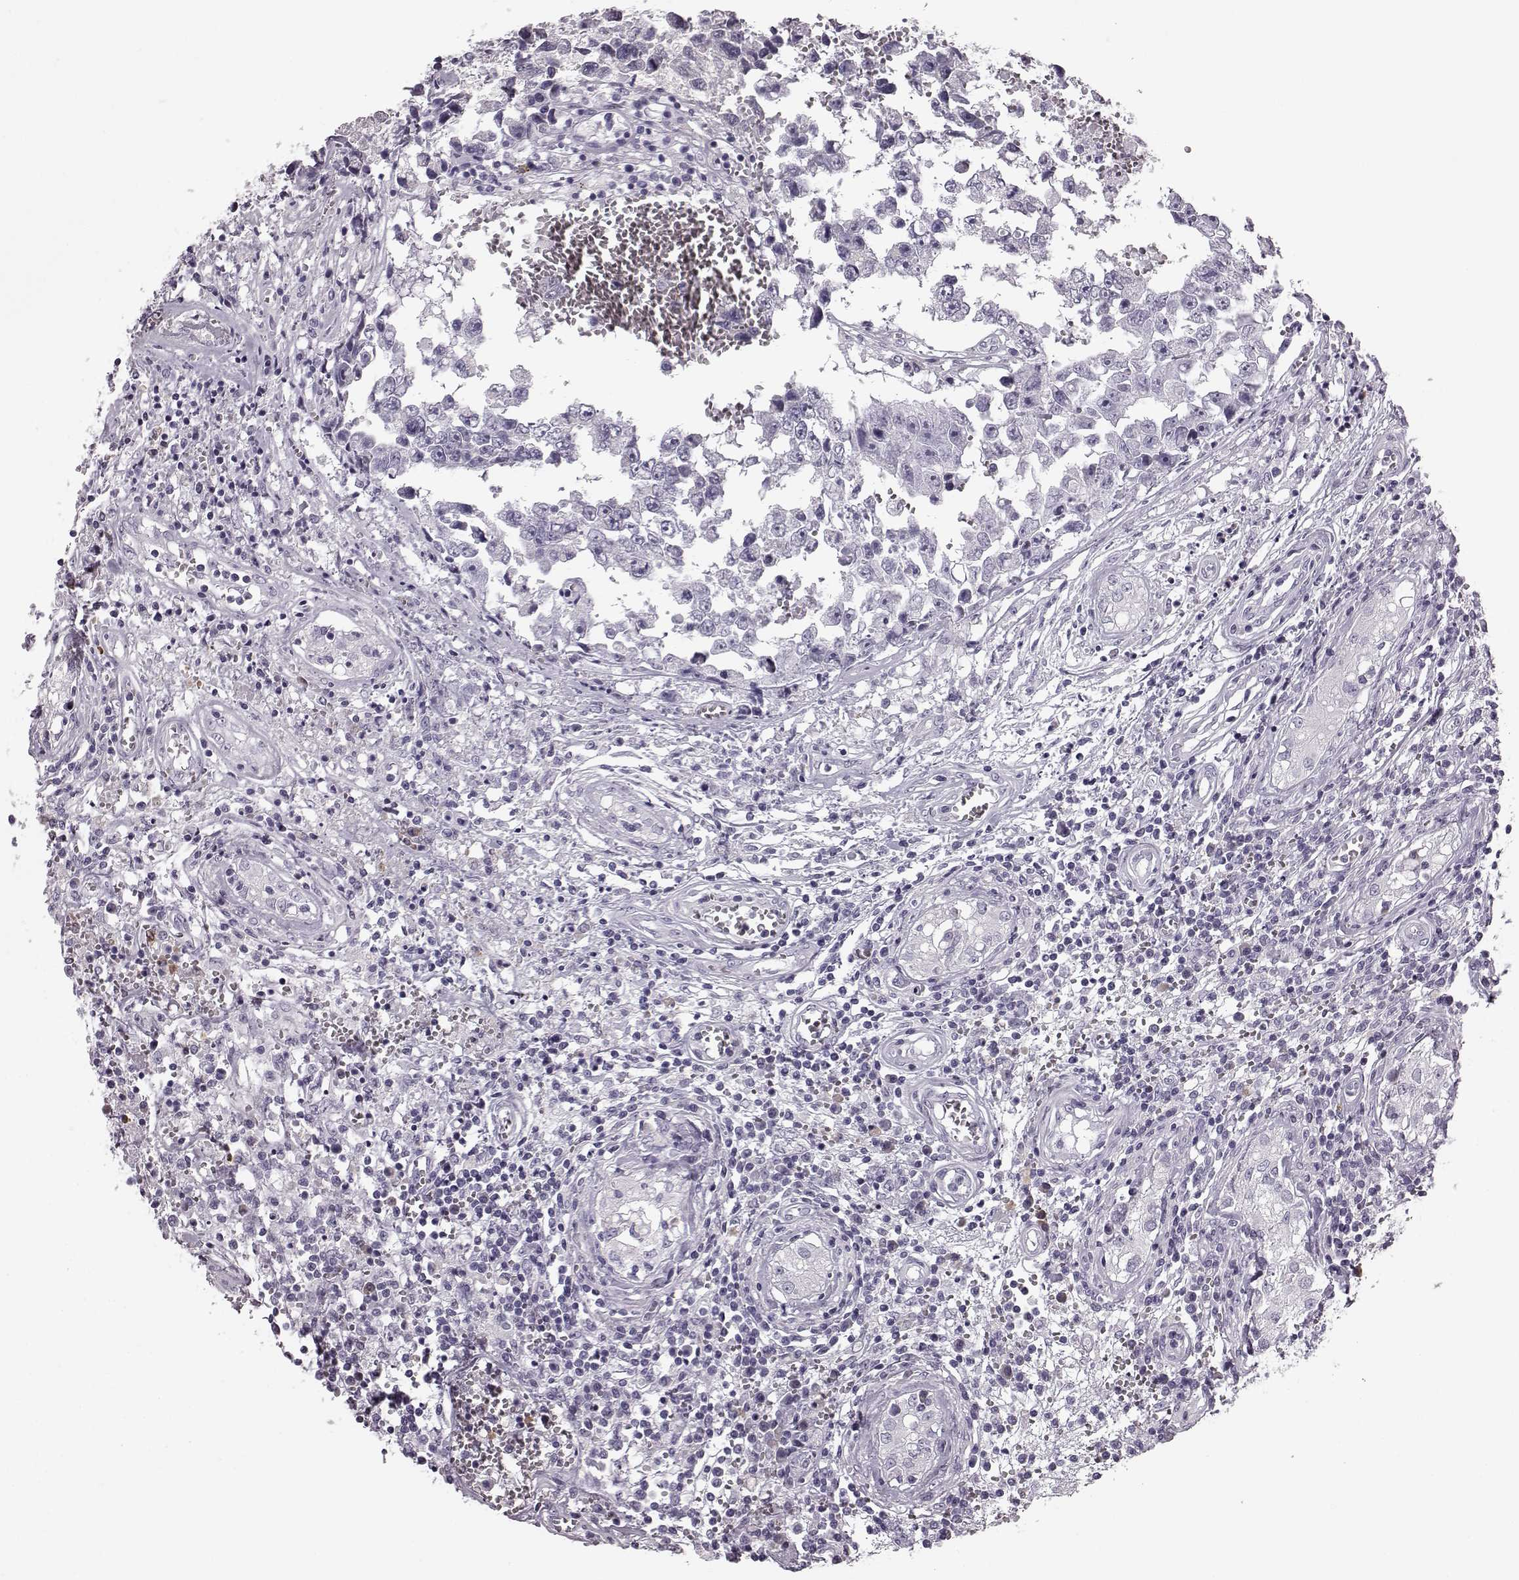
{"staining": {"intensity": "negative", "quantity": "none", "location": "none"}, "tissue": "testis cancer", "cell_type": "Tumor cells", "image_type": "cancer", "snomed": [{"axis": "morphology", "description": "Carcinoma, Embryonal, NOS"}, {"axis": "topography", "description": "Testis"}], "caption": "Tumor cells are negative for brown protein staining in testis cancer (embryonal carcinoma).", "gene": "JSRP1", "patient": {"sex": "male", "age": 36}}